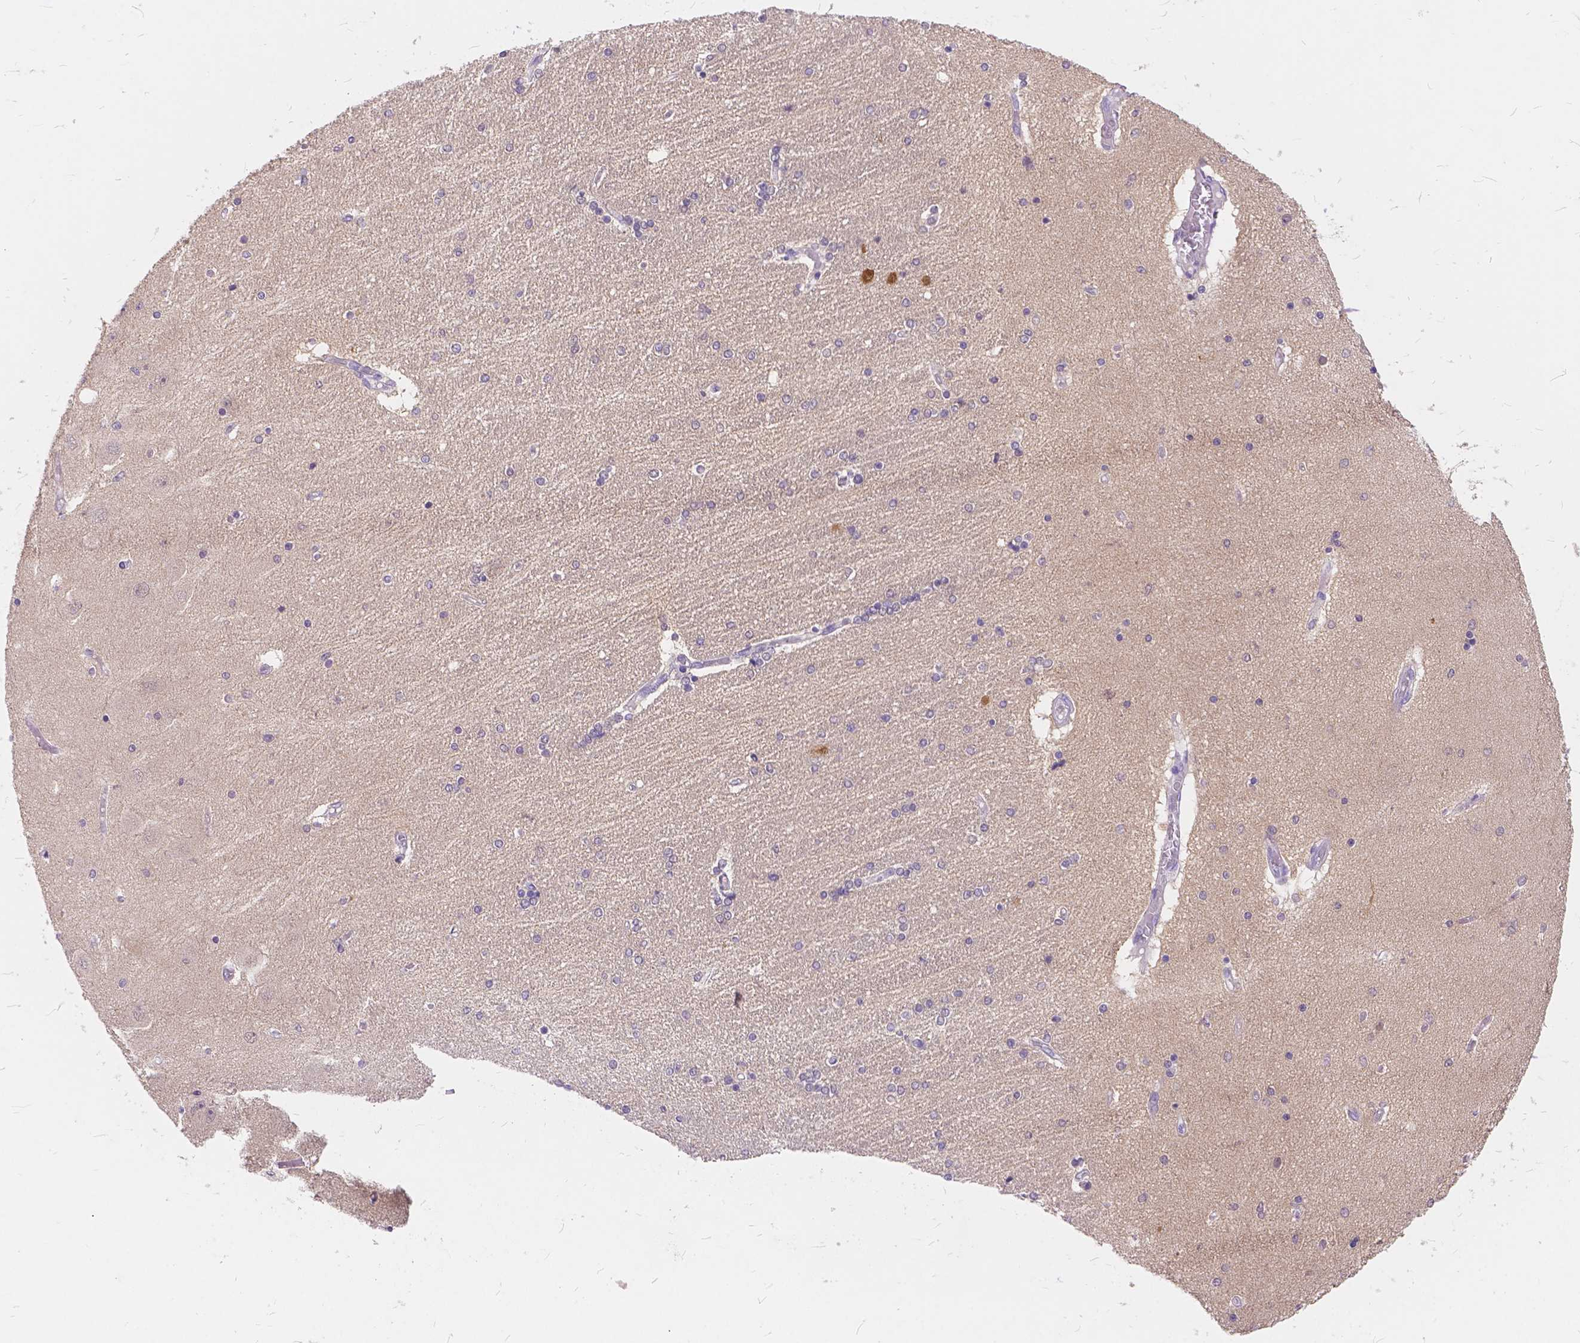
{"staining": {"intensity": "negative", "quantity": "none", "location": "none"}, "tissue": "hippocampus", "cell_type": "Glial cells", "image_type": "normal", "snomed": [{"axis": "morphology", "description": "Normal tissue, NOS"}, {"axis": "topography", "description": "Hippocampus"}], "caption": "Immunohistochemical staining of normal human hippocampus reveals no significant positivity in glial cells. The staining is performed using DAB brown chromogen with nuclei counter-stained in using hematoxylin.", "gene": "PEX11G", "patient": {"sex": "female", "age": 54}}